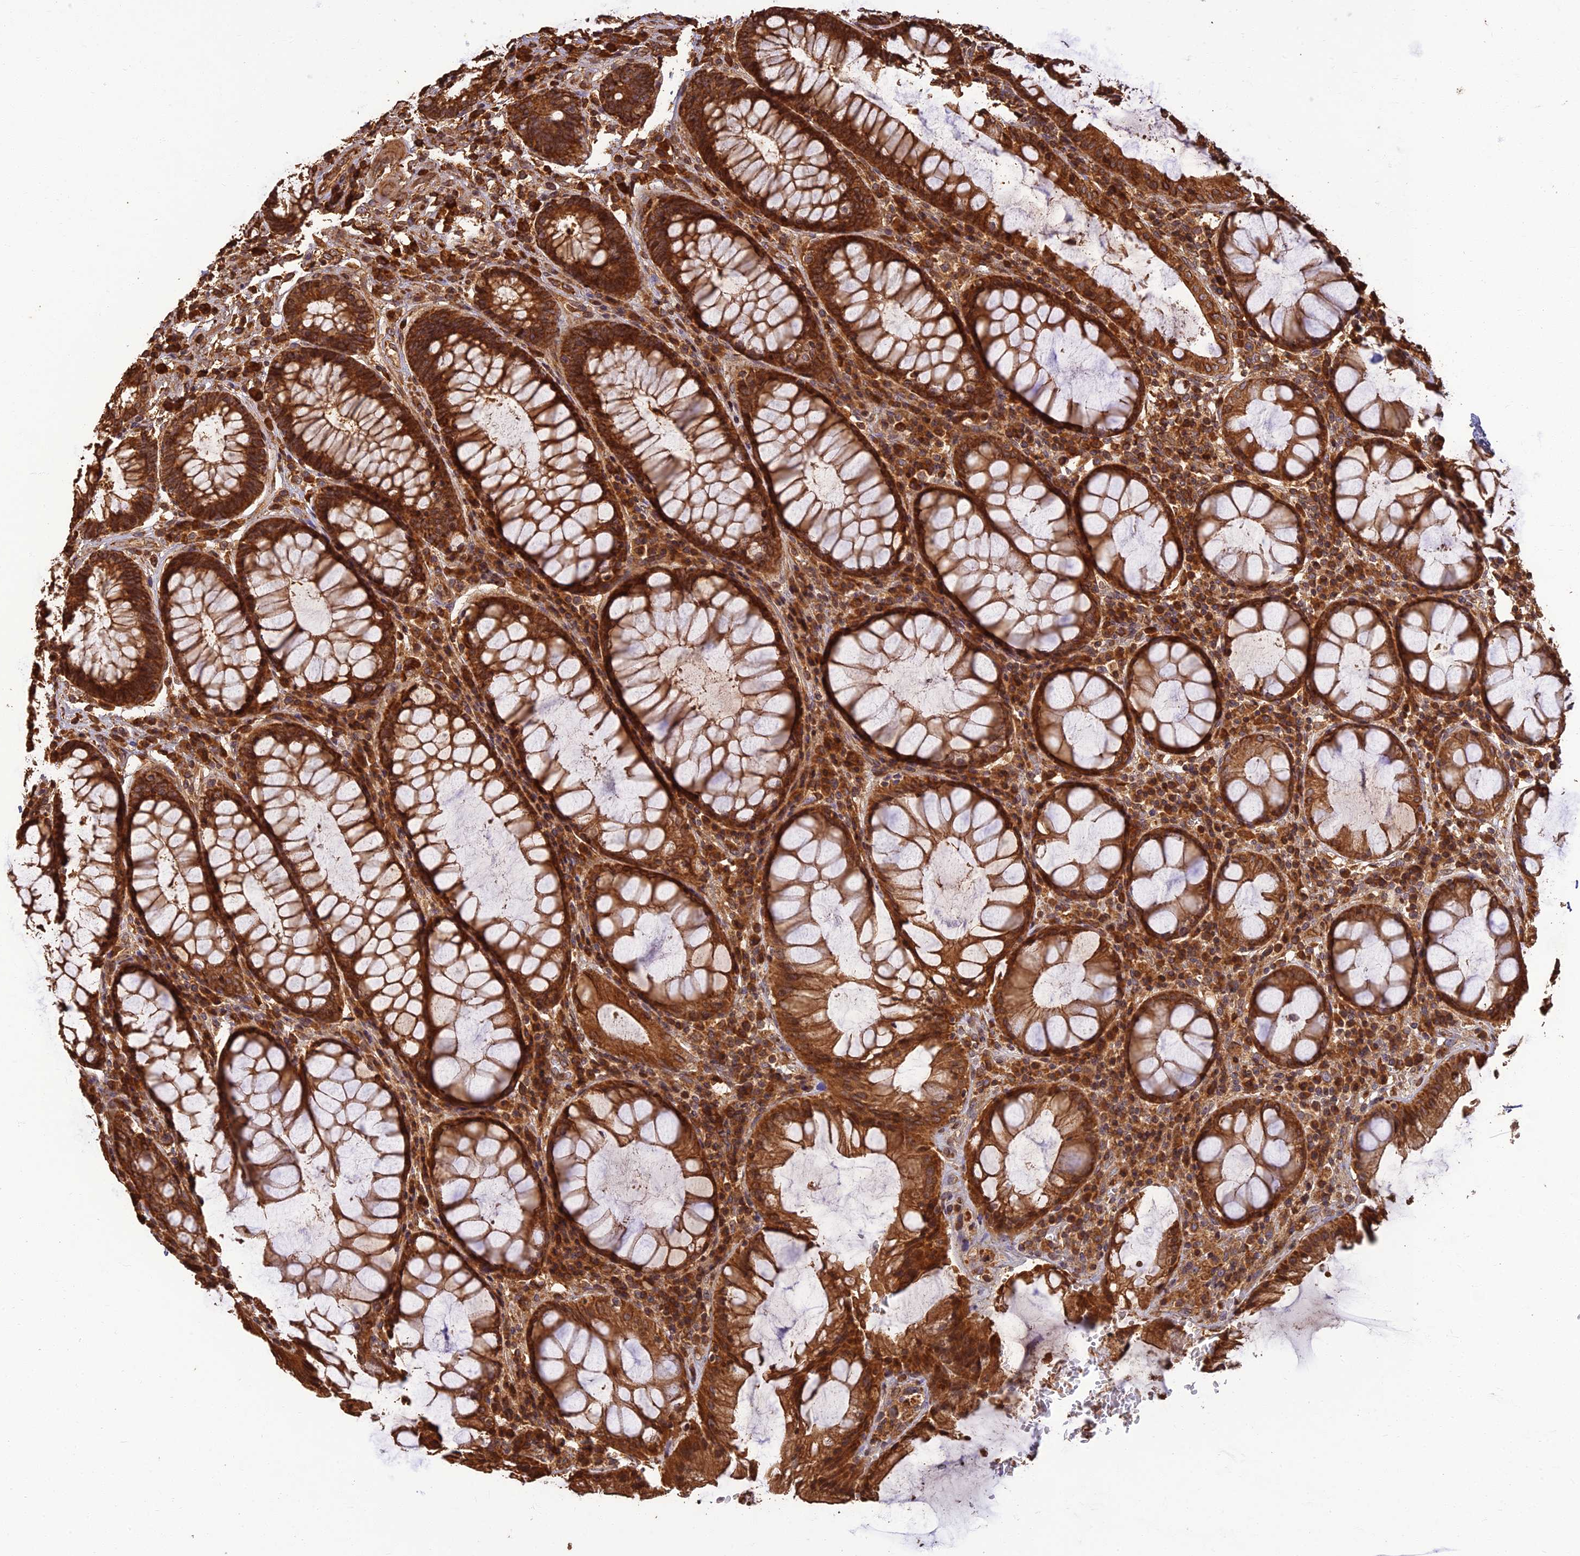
{"staining": {"intensity": "strong", "quantity": ">75%", "location": "cytoplasmic/membranous"}, "tissue": "rectum", "cell_type": "Glandular cells", "image_type": "normal", "snomed": [{"axis": "morphology", "description": "Normal tissue, NOS"}, {"axis": "topography", "description": "Rectum"}], "caption": "Brown immunohistochemical staining in unremarkable human rectum demonstrates strong cytoplasmic/membranous expression in about >75% of glandular cells.", "gene": "CORO1C", "patient": {"sex": "male", "age": 64}}